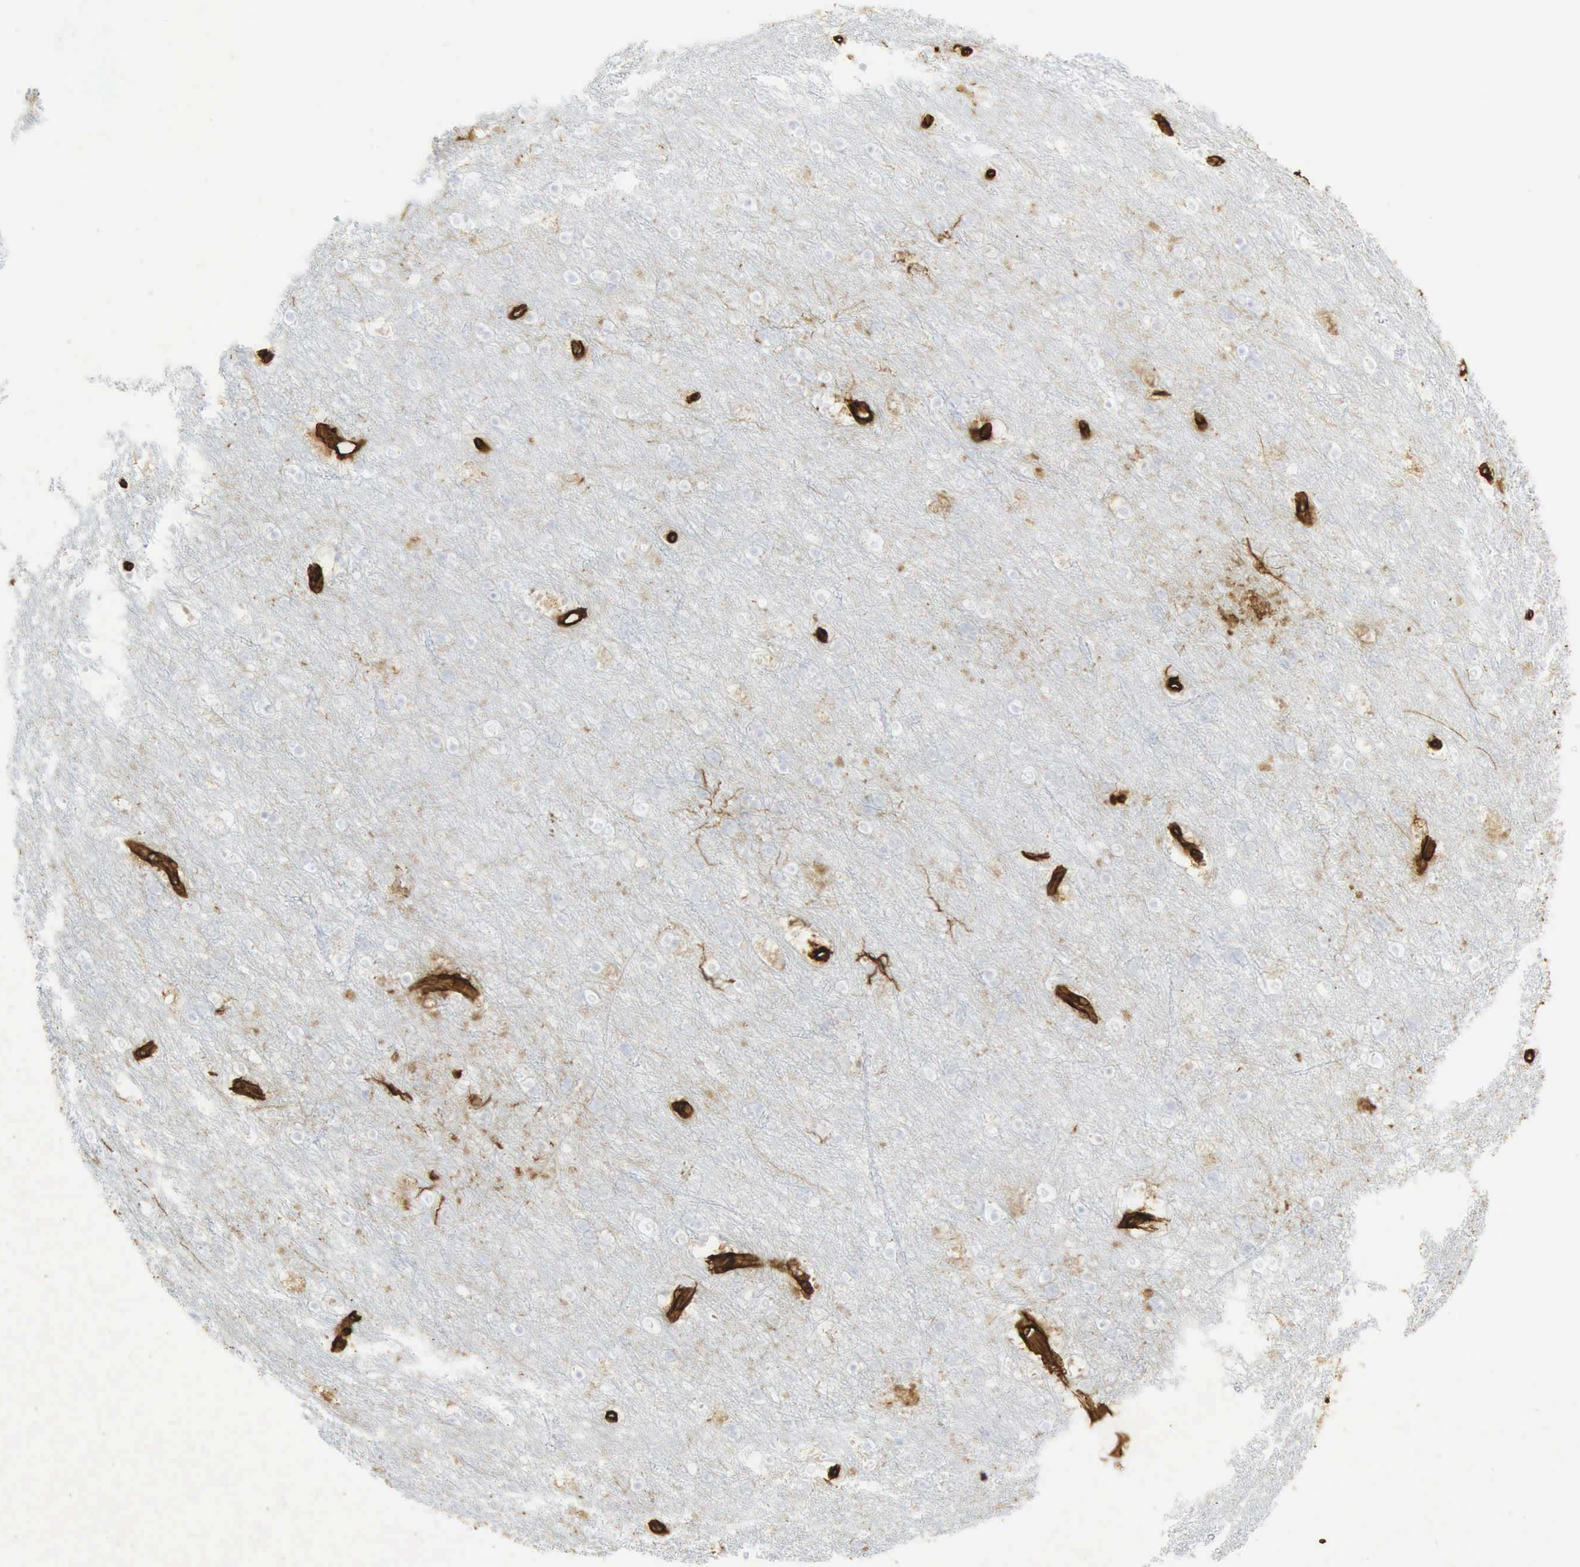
{"staining": {"intensity": "strong", "quantity": ">75%", "location": "cytoplasmic/membranous,nuclear"}, "tissue": "cerebral cortex", "cell_type": "Endothelial cells", "image_type": "normal", "snomed": [{"axis": "morphology", "description": "Normal tissue, NOS"}, {"axis": "topography", "description": "Cerebral cortex"}], "caption": "A high-resolution micrograph shows immunohistochemistry (IHC) staining of normal cerebral cortex, which shows strong cytoplasmic/membranous,nuclear positivity in about >75% of endothelial cells. (DAB IHC, brown staining for protein, blue staining for nuclei).", "gene": "VIM", "patient": {"sex": "female", "age": 54}}